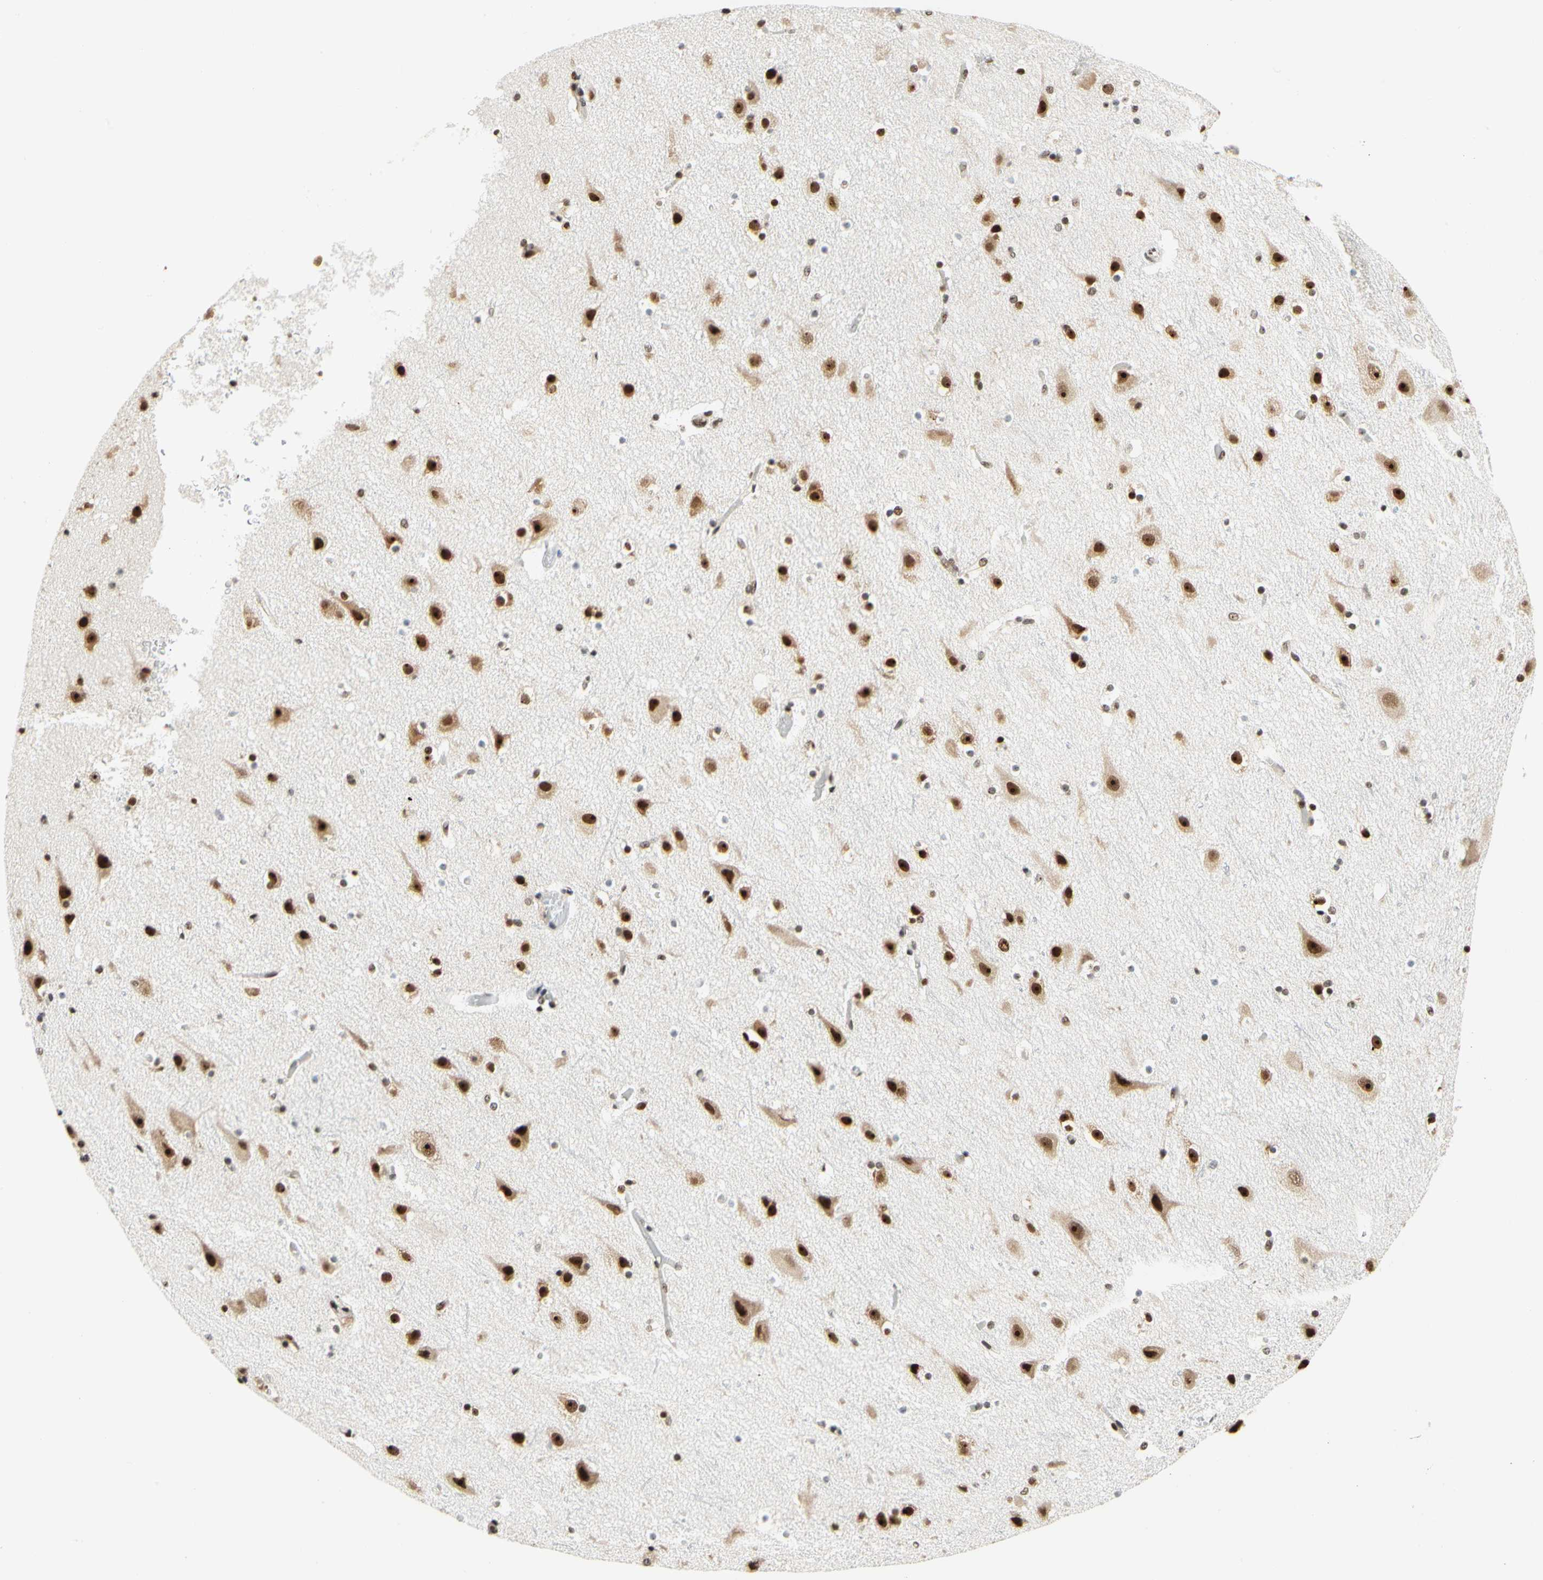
{"staining": {"intensity": "moderate", "quantity": ">75%", "location": "nuclear"}, "tissue": "cerebral cortex", "cell_type": "Endothelial cells", "image_type": "normal", "snomed": [{"axis": "morphology", "description": "Normal tissue, NOS"}, {"axis": "topography", "description": "Cerebral cortex"}], "caption": "Immunohistochemistry (IHC) micrograph of benign cerebral cortex: human cerebral cortex stained using immunohistochemistry demonstrates medium levels of moderate protein expression localized specifically in the nuclear of endothelial cells, appearing as a nuclear brown color.", "gene": "ZSCAN16", "patient": {"sex": "male", "age": 45}}